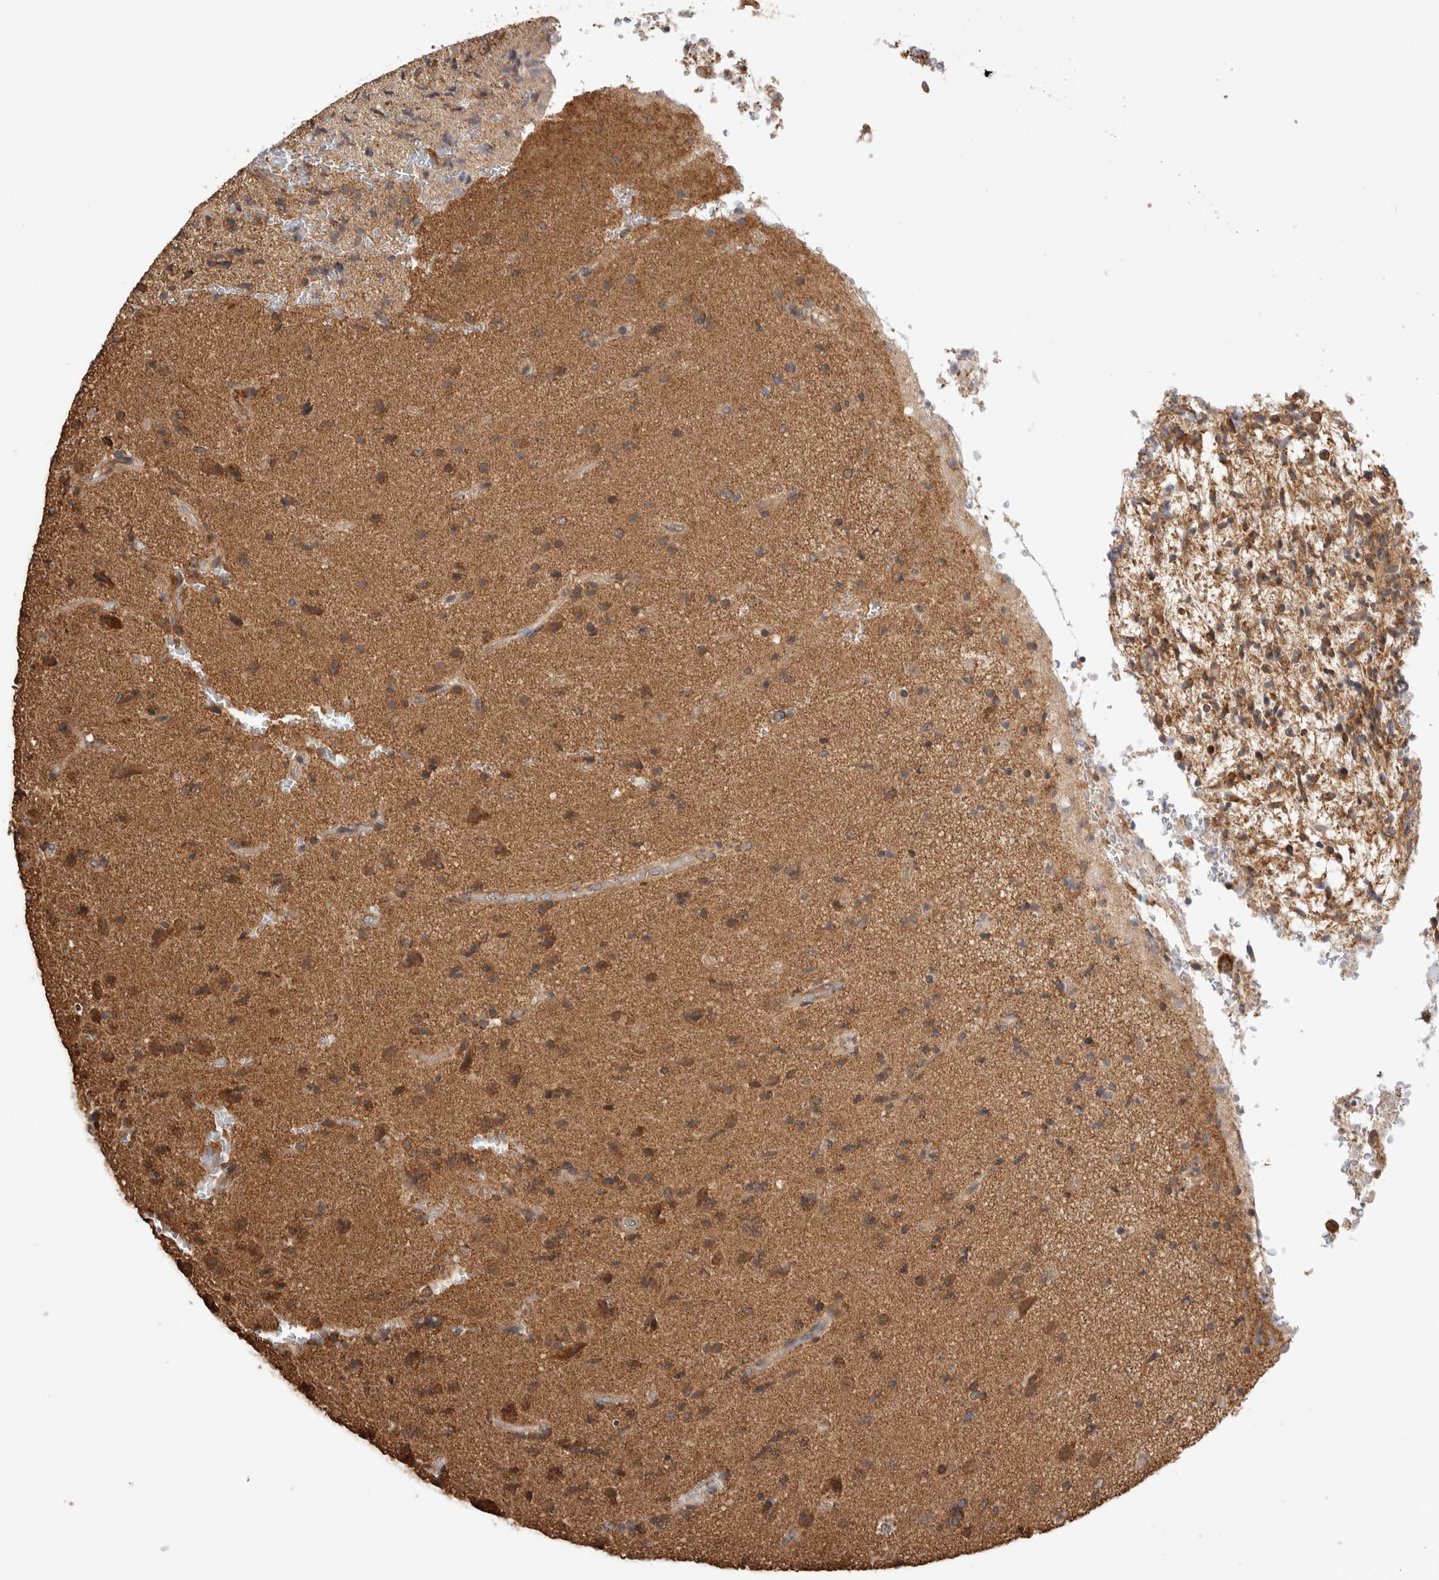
{"staining": {"intensity": "moderate", "quantity": ">75%", "location": "cytoplasmic/membranous"}, "tissue": "glioma", "cell_type": "Tumor cells", "image_type": "cancer", "snomed": [{"axis": "morphology", "description": "Glioma, malignant, High grade"}, {"axis": "topography", "description": "Brain"}], "caption": "A brown stain labels moderate cytoplasmic/membranous staining of a protein in human glioma tumor cells.", "gene": "IMMP2L", "patient": {"sex": "male", "age": 72}}